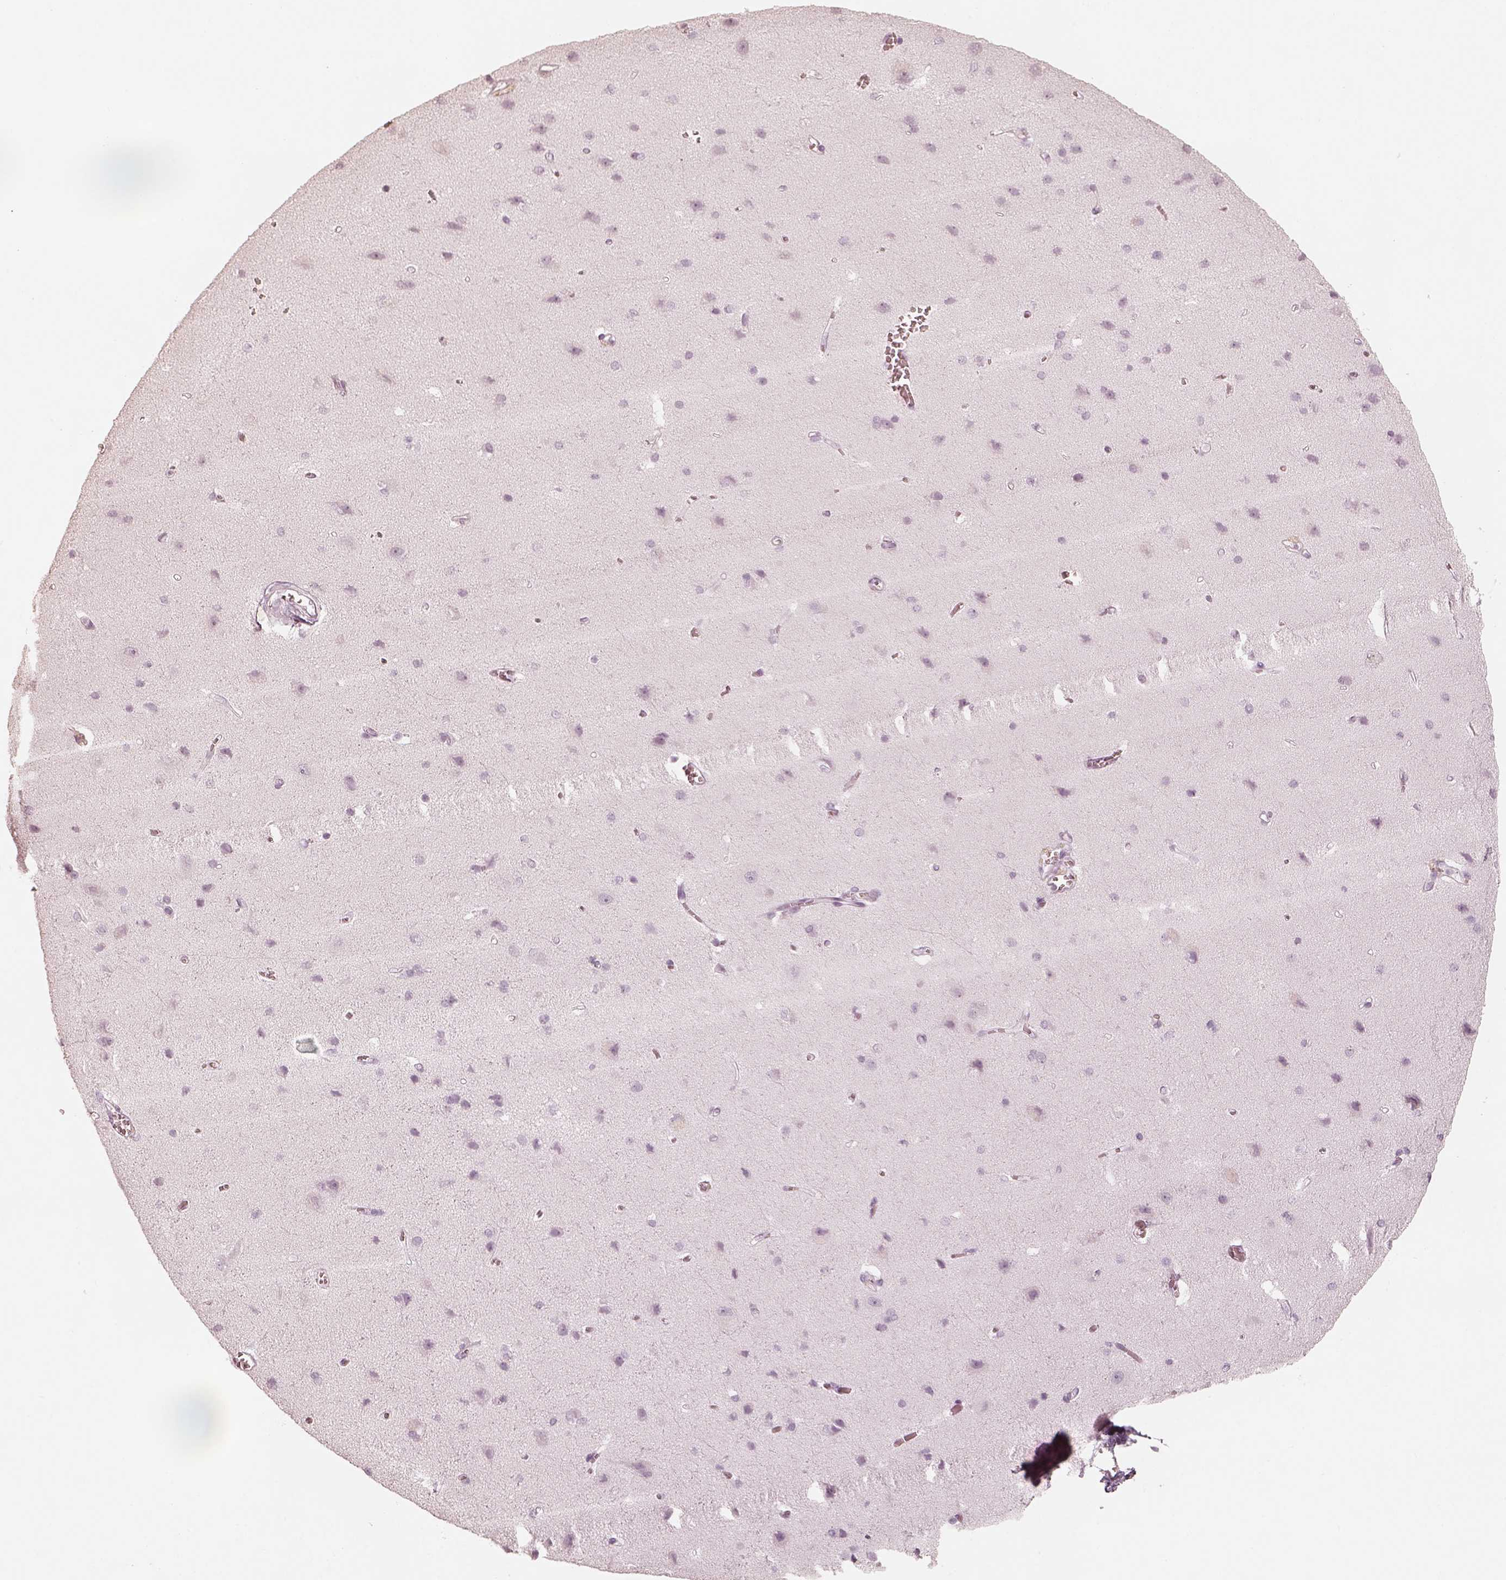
{"staining": {"intensity": "negative", "quantity": "none", "location": "none"}, "tissue": "cerebral cortex", "cell_type": "Endothelial cells", "image_type": "normal", "snomed": [{"axis": "morphology", "description": "Normal tissue, NOS"}, {"axis": "topography", "description": "Cerebral cortex"}], "caption": "An immunohistochemistry histopathology image of benign cerebral cortex is shown. There is no staining in endothelial cells of cerebral cortex.", "gene": "KRT82", "patient": {"sex": "male", "age": 37}}